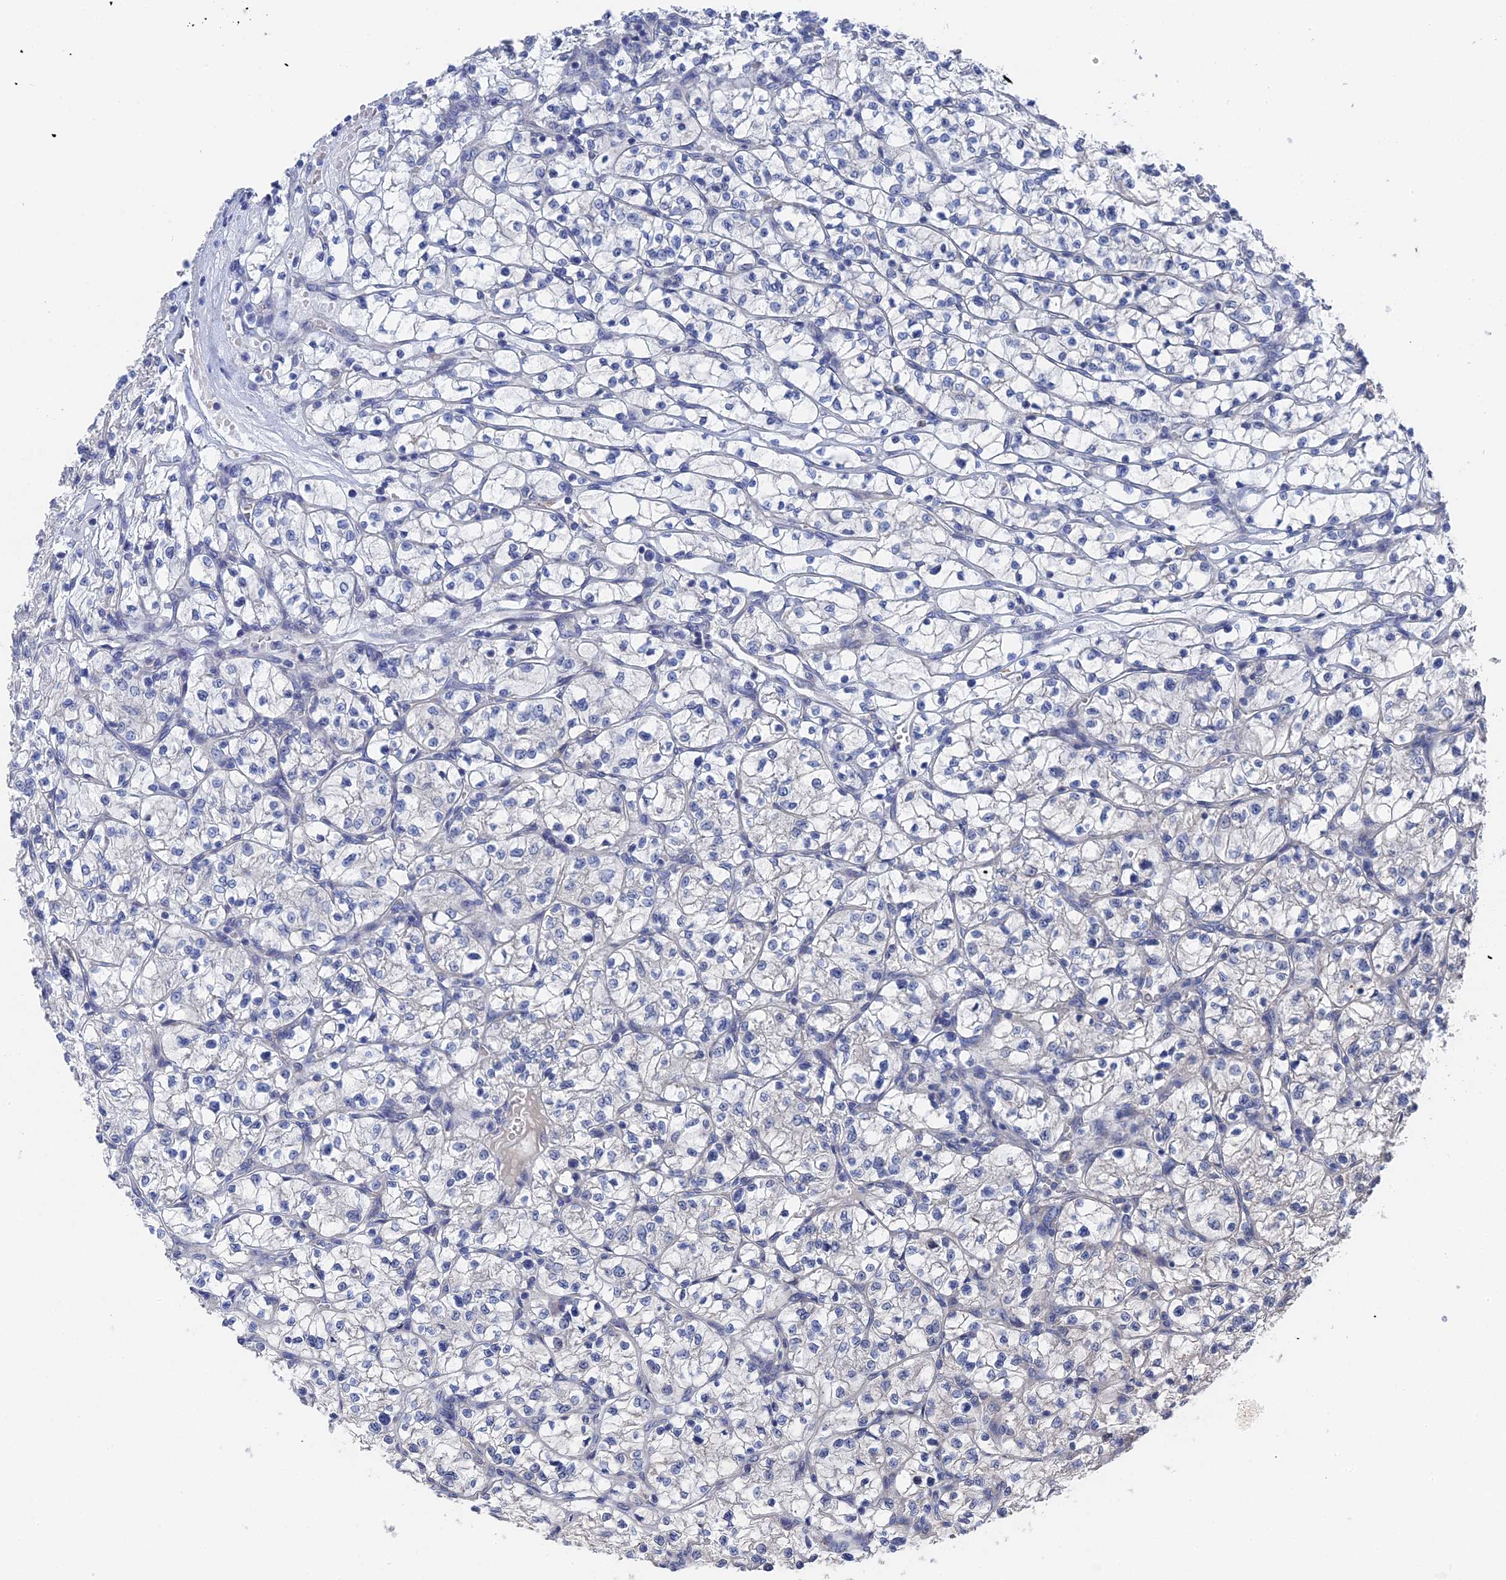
{"staining": {"intensity": "negative", "quantity": "none", "location": "none"}, "tissue": "renal cancer", "cell_type": "Tumor cells", "image_type": "cancer", "snomed": [{"axis": "morphology", "description": "Adenocarcinoma, NOS"}, {"axis": "topography", "description": "Kidney"}], "caption": "The image shows no significant expression in tumor cells of renal cancer (adenocarcinoma). (Brightfield microscopy of DAB (3,3'-diaminobenzidine) immunohistochemistry at high magnification).", "gene": "TSSC4", "patient": {"sex": "female", "age": 64}}